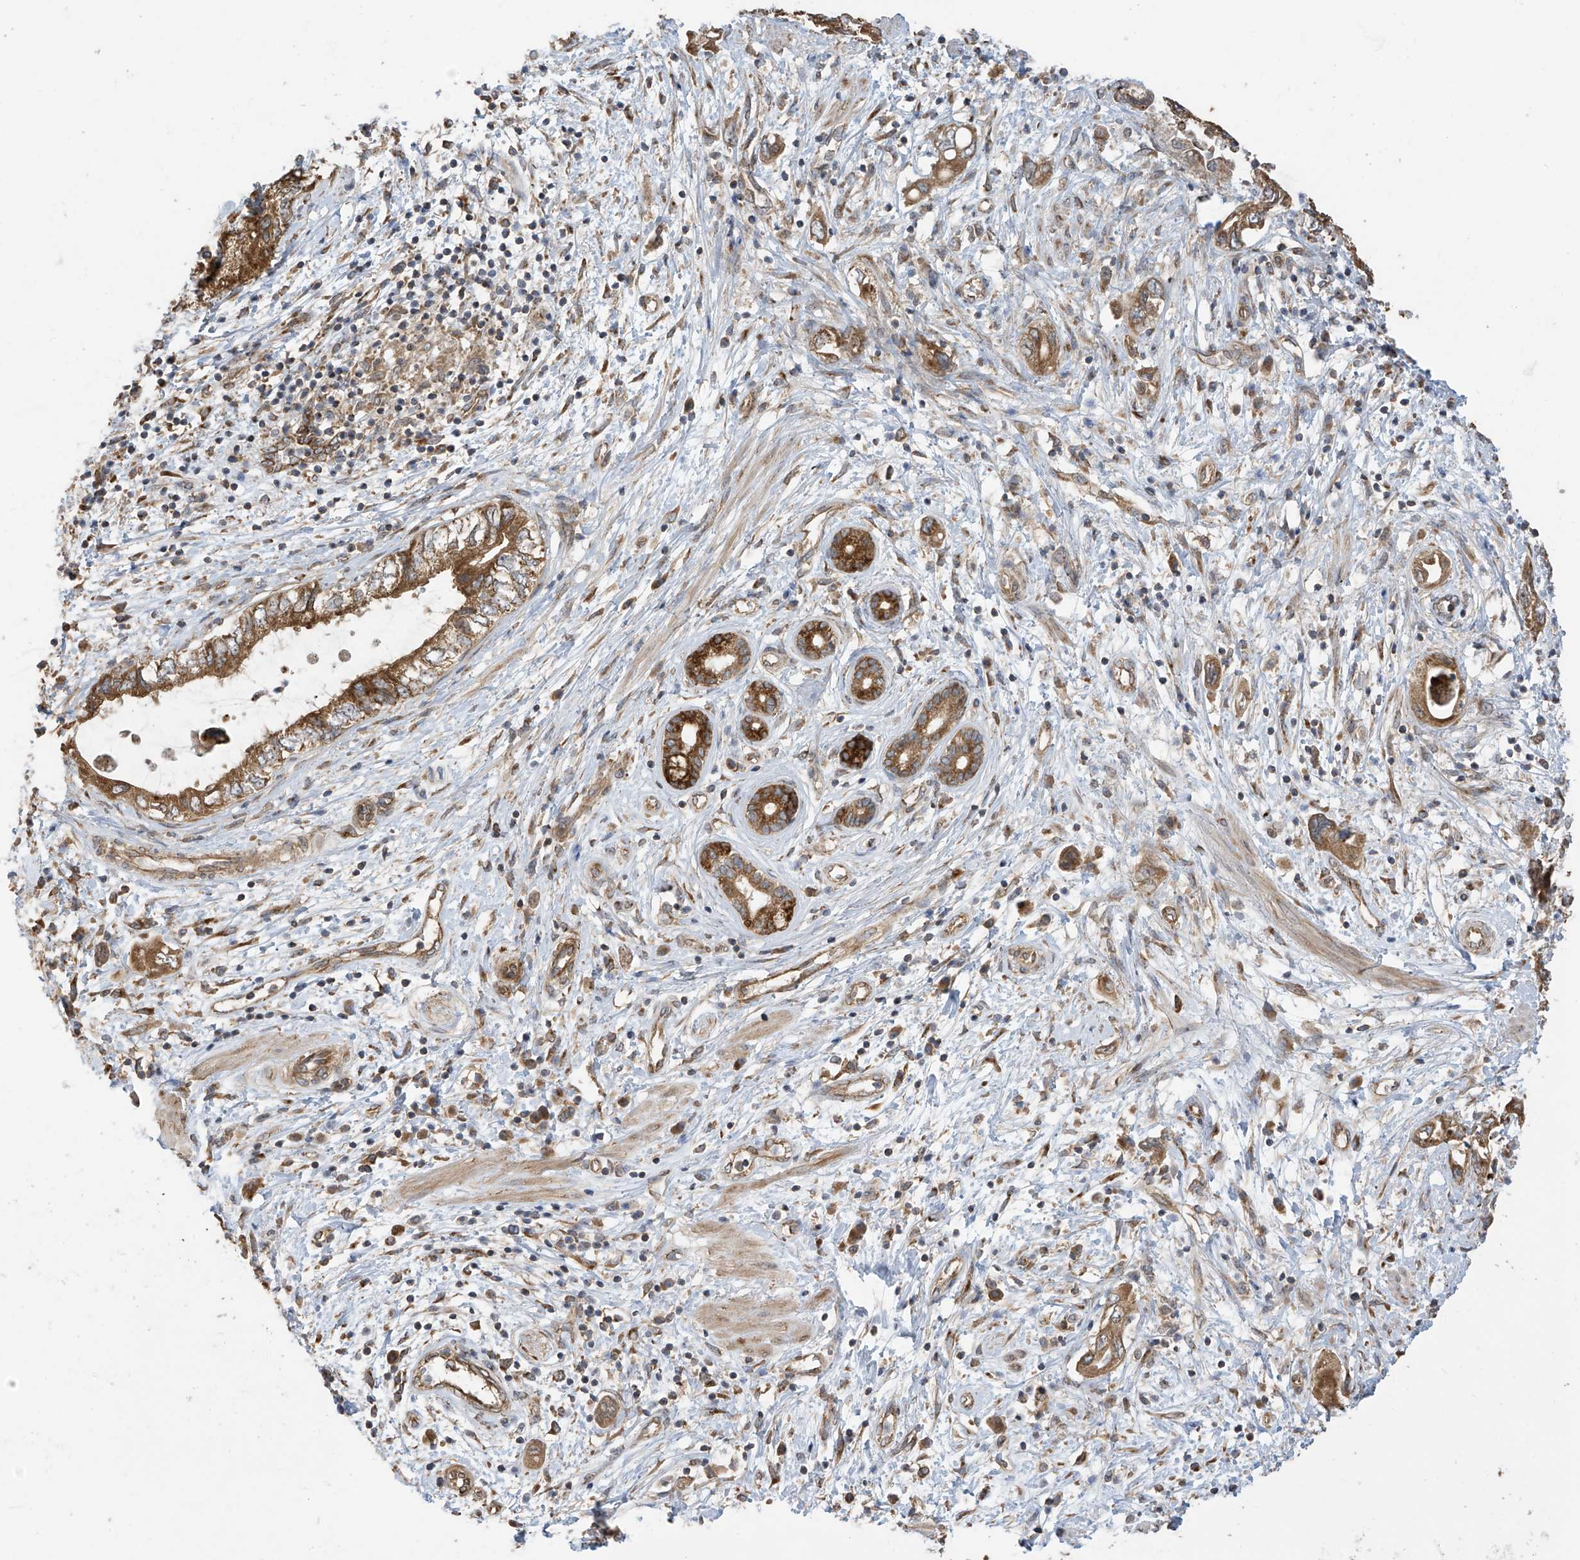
{"staining": {"intensity": "moderate", "quantity": ">75%", "location": "cytoplasmic/membranous"}, "tissue": "pancreatic cancer", "cell_type": "Tumor cells", "image_type": "cancer", "snomed": [{"axis": "morphology", "description": "Adenocarcinoma, NOS"}, {"axis": "topography", "description": "Pancreas"}], "caption": "Protein expression analysis of human pancreatic adenocarcinoma reveals moderate cytoplasmic/membranous expression in approximately >75% of tumor cells.", "gene": "PNPT1", "patient": {"sex": "female", "age": 73}}